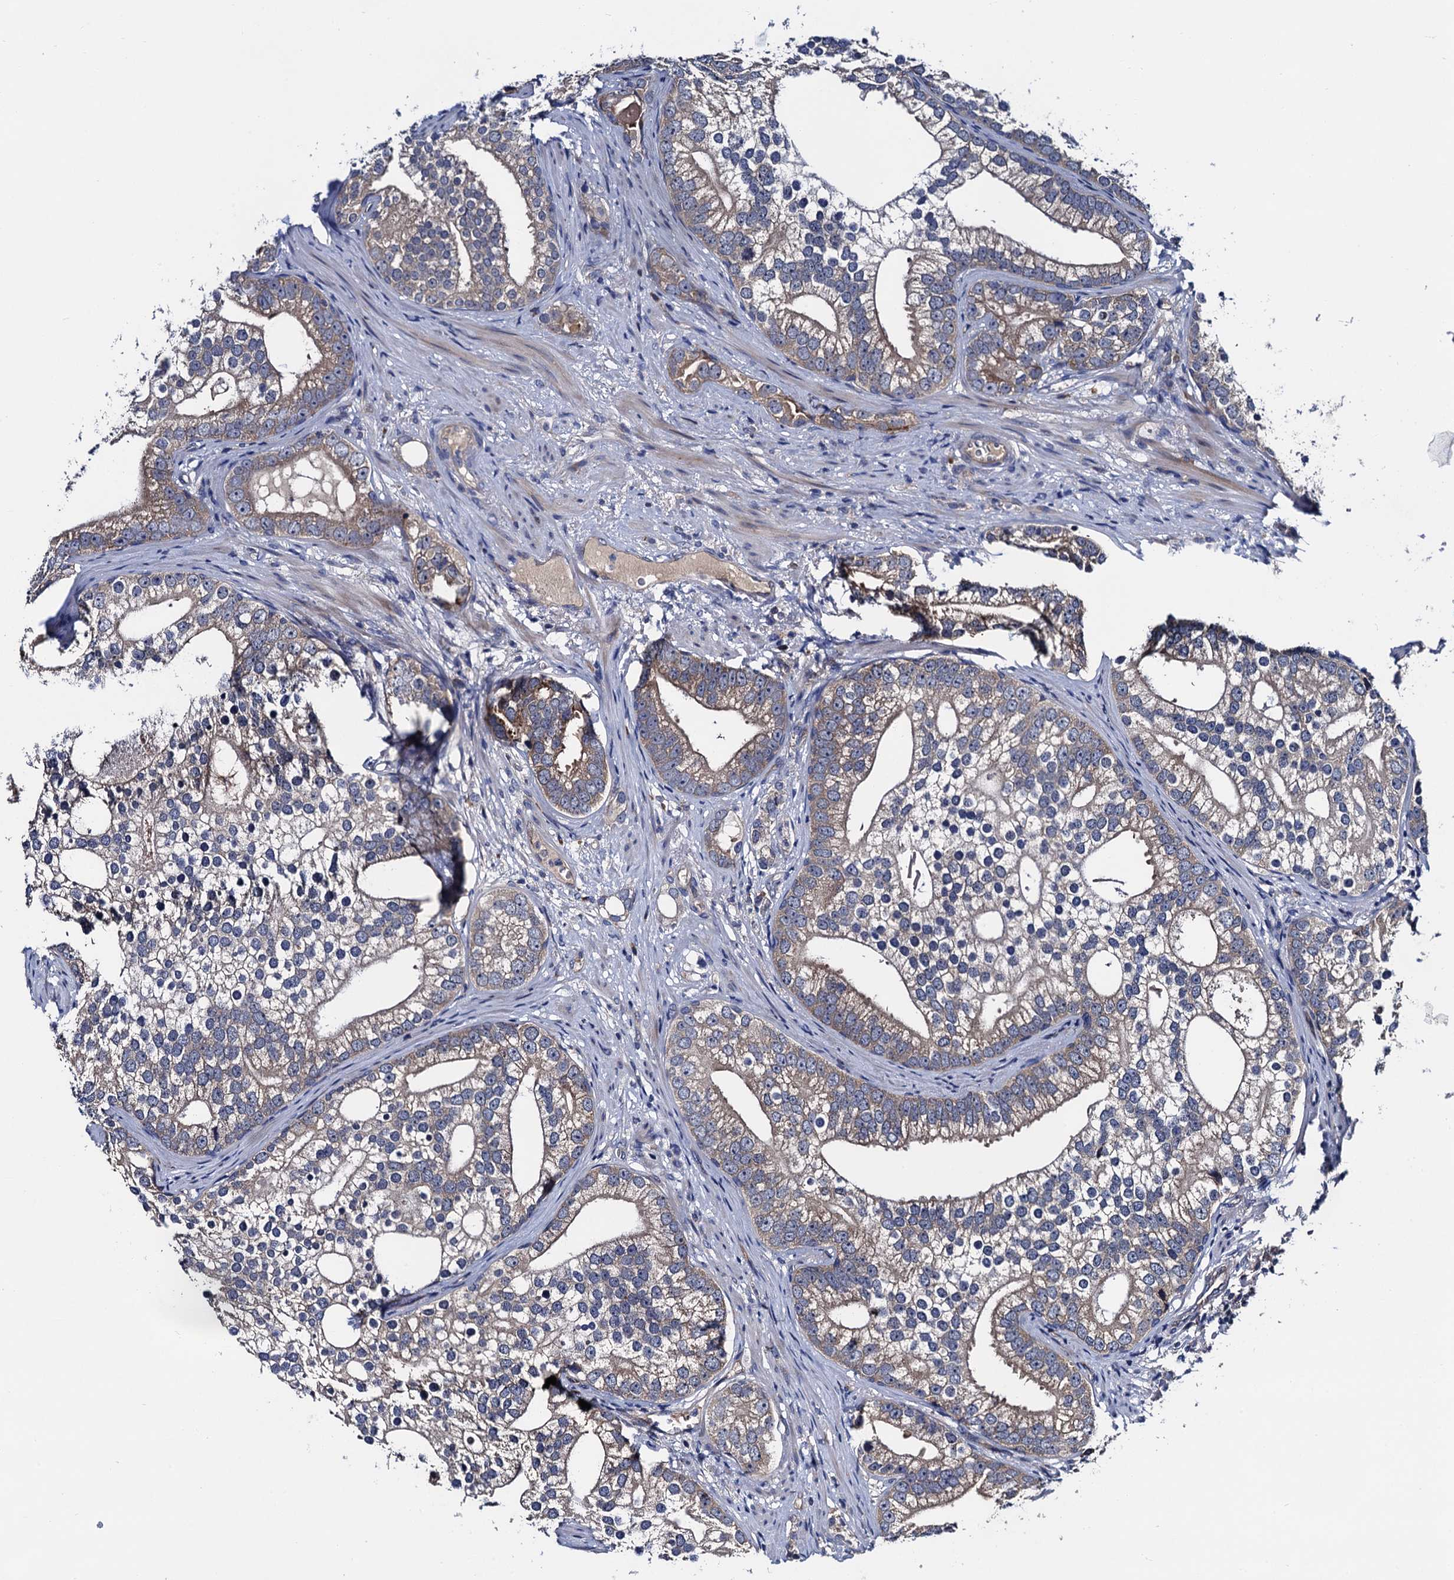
{"staining": {"intensity": "weak", "quantity": "25%-75%", "location": "cytoplasmic/membranous"}, "tissue": "prostate cancer", "cell_type": "Tumor cells", "image_type": "cancer", "snomed": [{"axis": "morphology", "description": "Adenocarcinoma, High grade"}, {"axis": "topography", "description": "Prostate"}], "caption": "Brown immunohistochemical staining in prostate cancer shows weak cytoplasmic/membranous staining in about 25%-75% of tumor cells.", "gene": "TRMT112", "patient": {"sex": "male", "age": 75}}